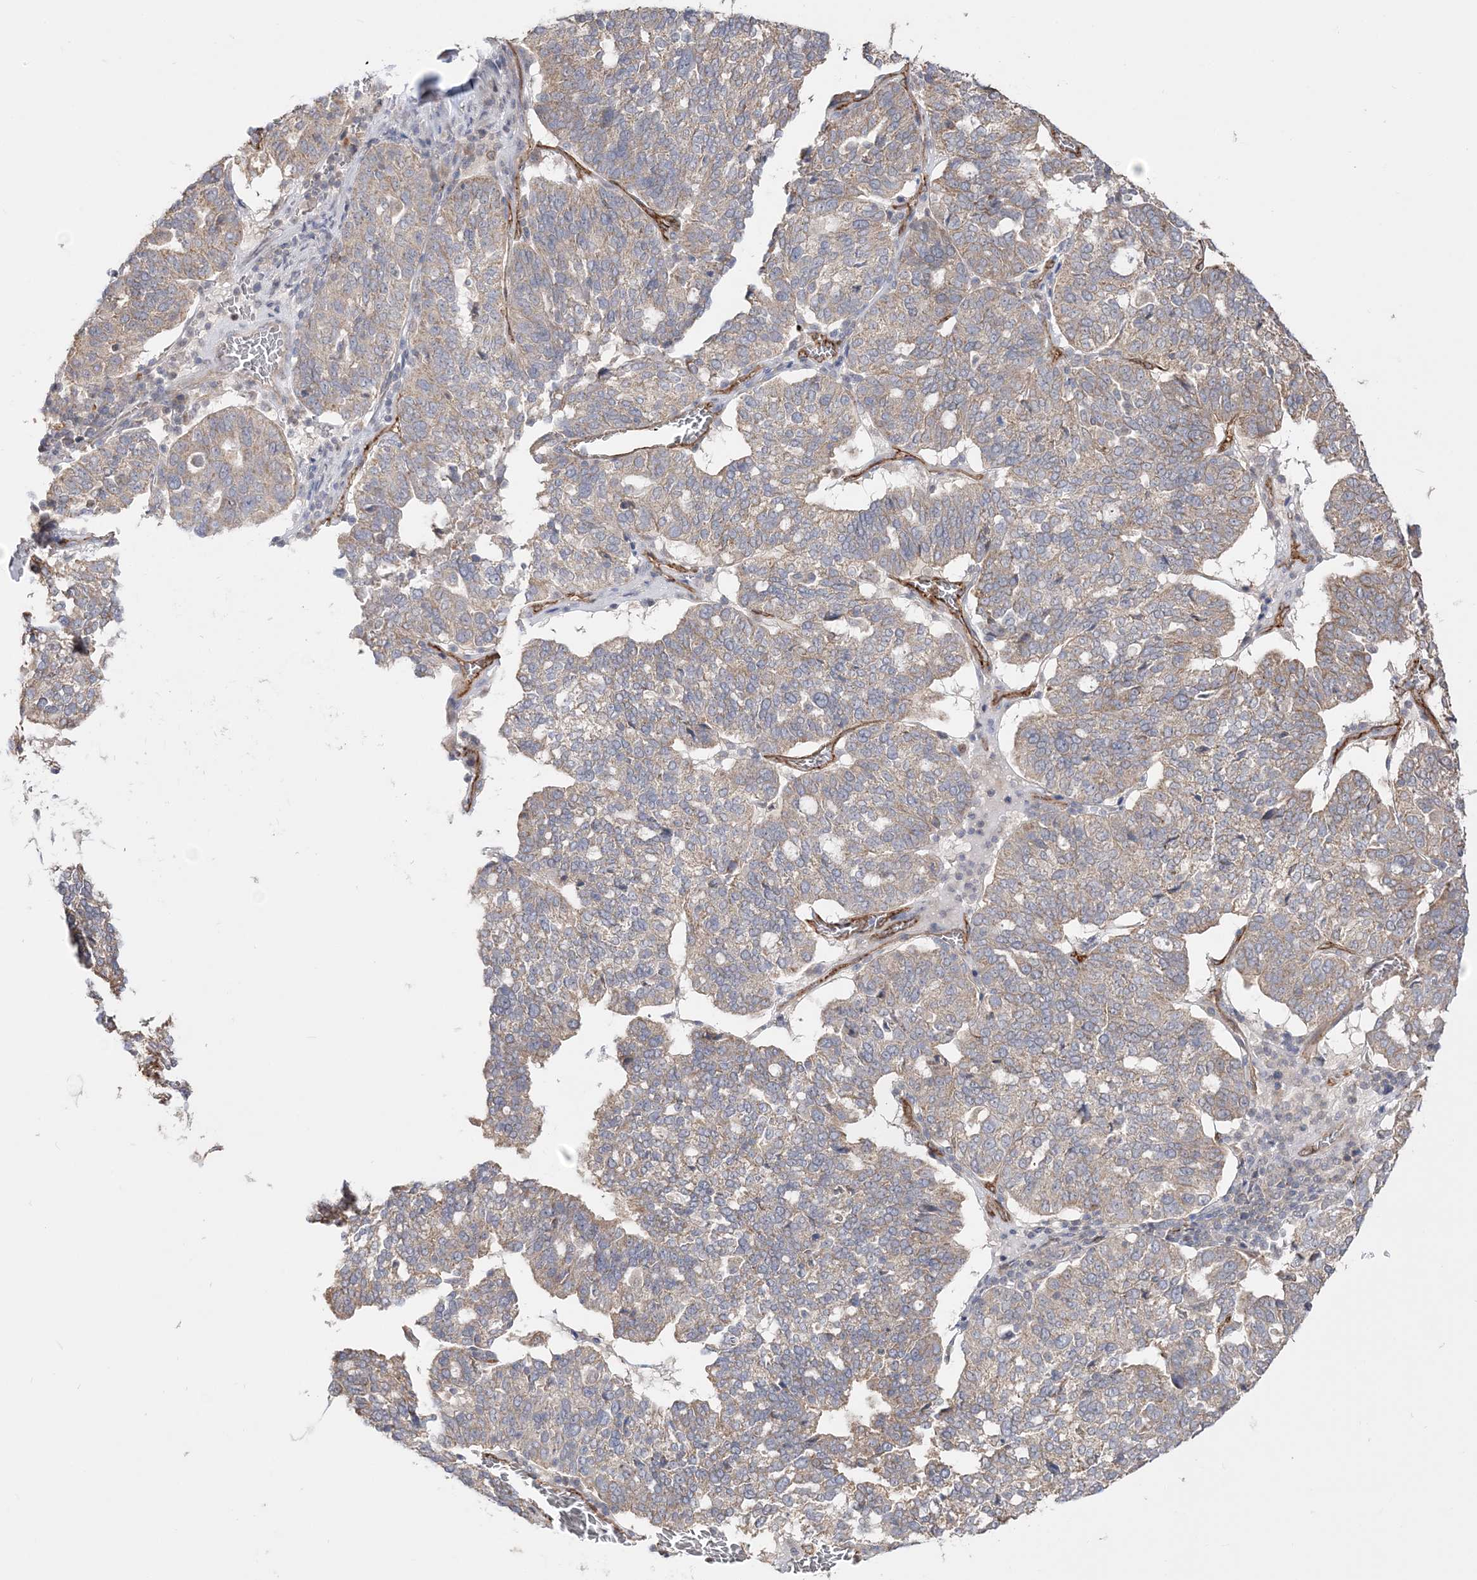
{"staining": {"intensity": "weak", "quantity": ">75%", "location": "cytoplasmic/membranous"}, "tissue": "ovarian cancer", "cell_type": "Tumor cells", "image_type": "cancer", "snomed": [{"axis": "morphology", "description": "Cystadenocarcinoma, serous, NOS"}, {"axis": "topography", "description": "Ovary"}], "caption": "The immunohistochemical stain shows weak cytoplasmic/membranous positivity in tumor cells of ovarian cancer (serous cystadenocarcinoma) tissue.", "gene": "FARSB", "patient": {"sex": "female", "age": 59}}